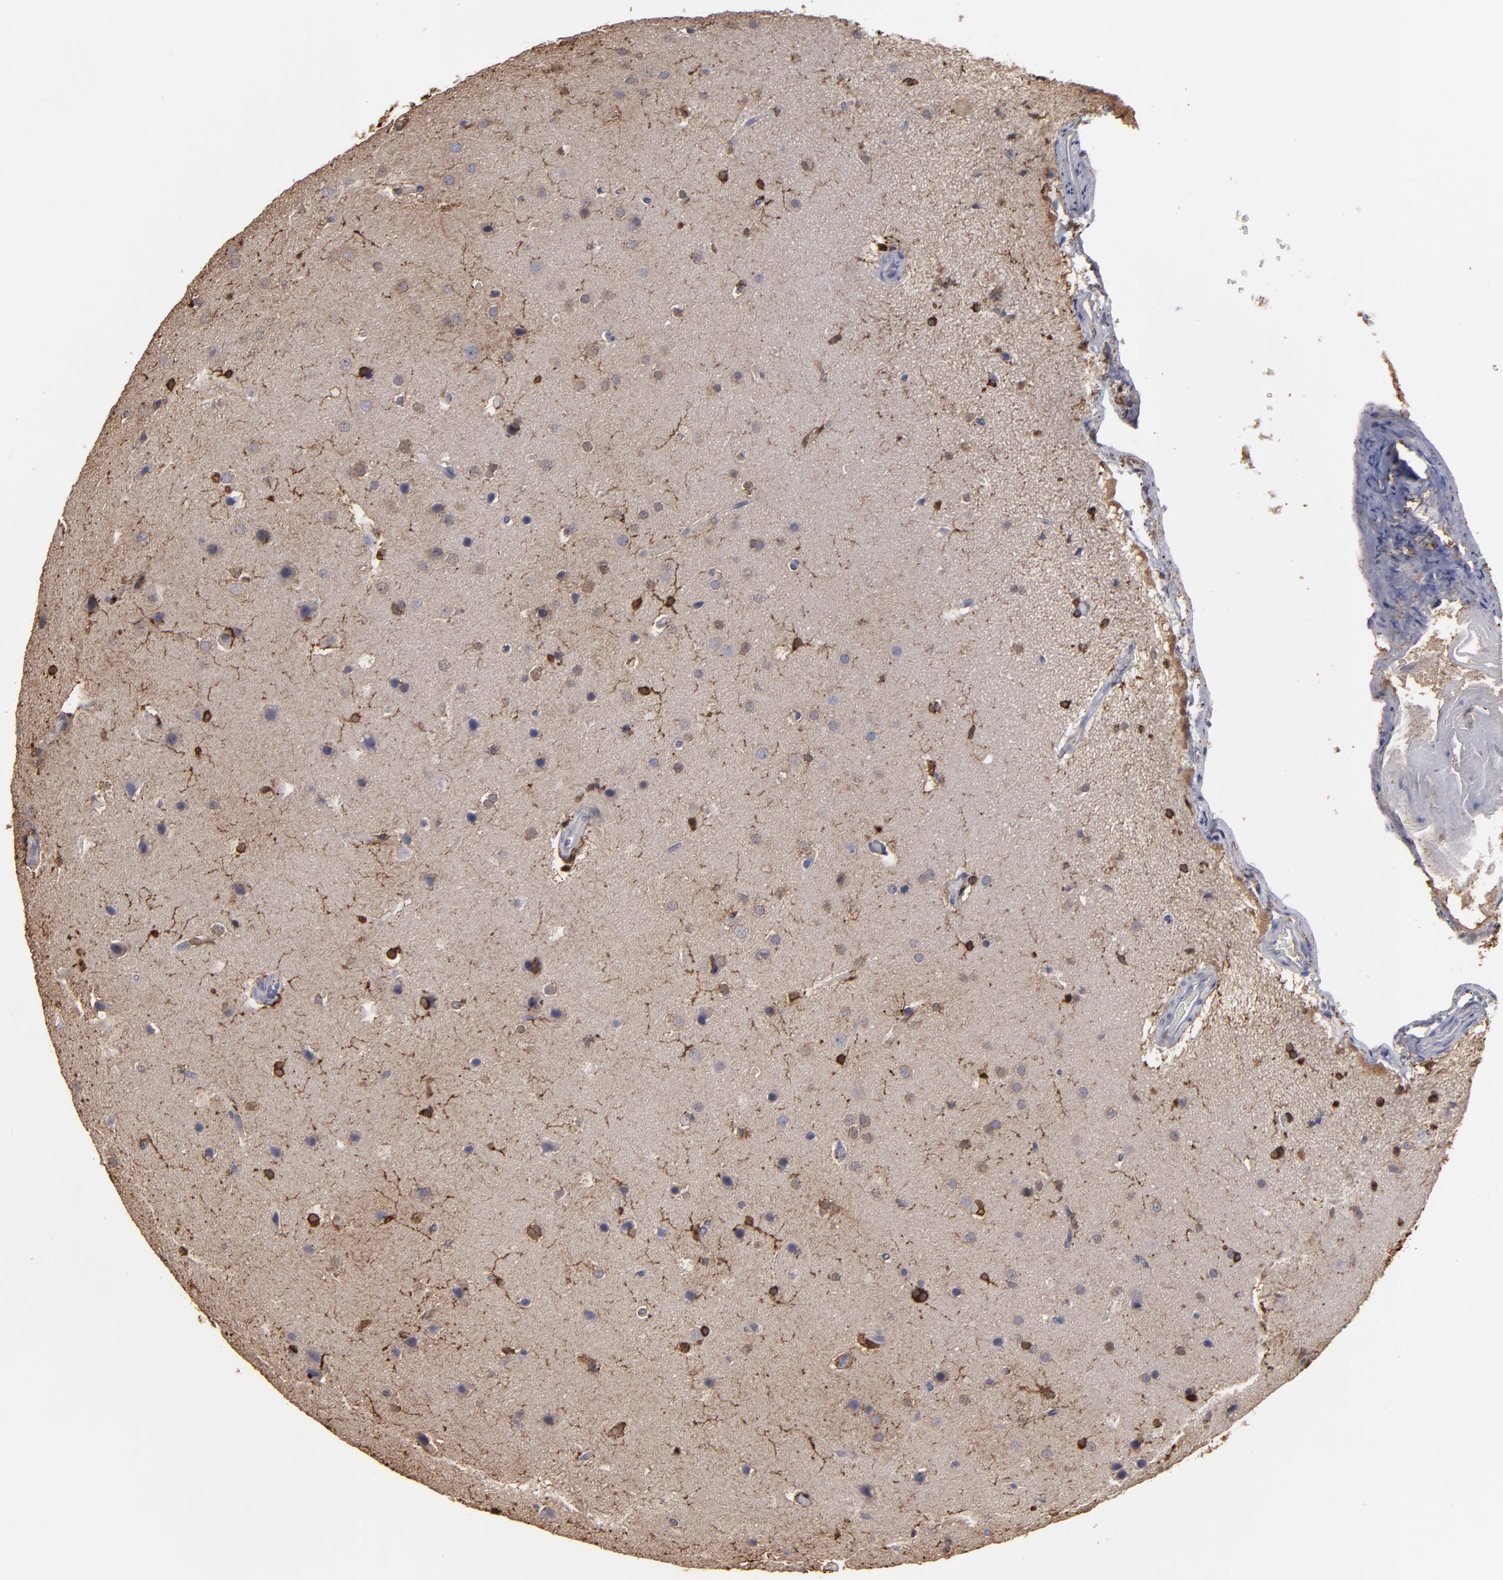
{"staining": {"intensity": "weak", "quantity": "25%-75%", "location": "cytoplasmic/membranous,nuclear"}, "tissue": "glioma", "cell_type": "Tumor cells", "image_type": "cancer", "snomed": [{"axis": "morphology", "description": "Glioma, malignant, Low grade"}, {"axis": "topography", "description": "Cerebral cortex"}], "caption": "DAB (3,3'-diaminobenzidine) immunohistochemical staining of malignant glioma (low-grade) reveals weak cytoplasmic/membranous and nuclear protein expression in about 25%-75% of tumor cells. (brown staining indicates protein expression, while blue staining denotes nuclei).", "gene": "ODC1", "patient": {"sex": "female", "age": 47}}